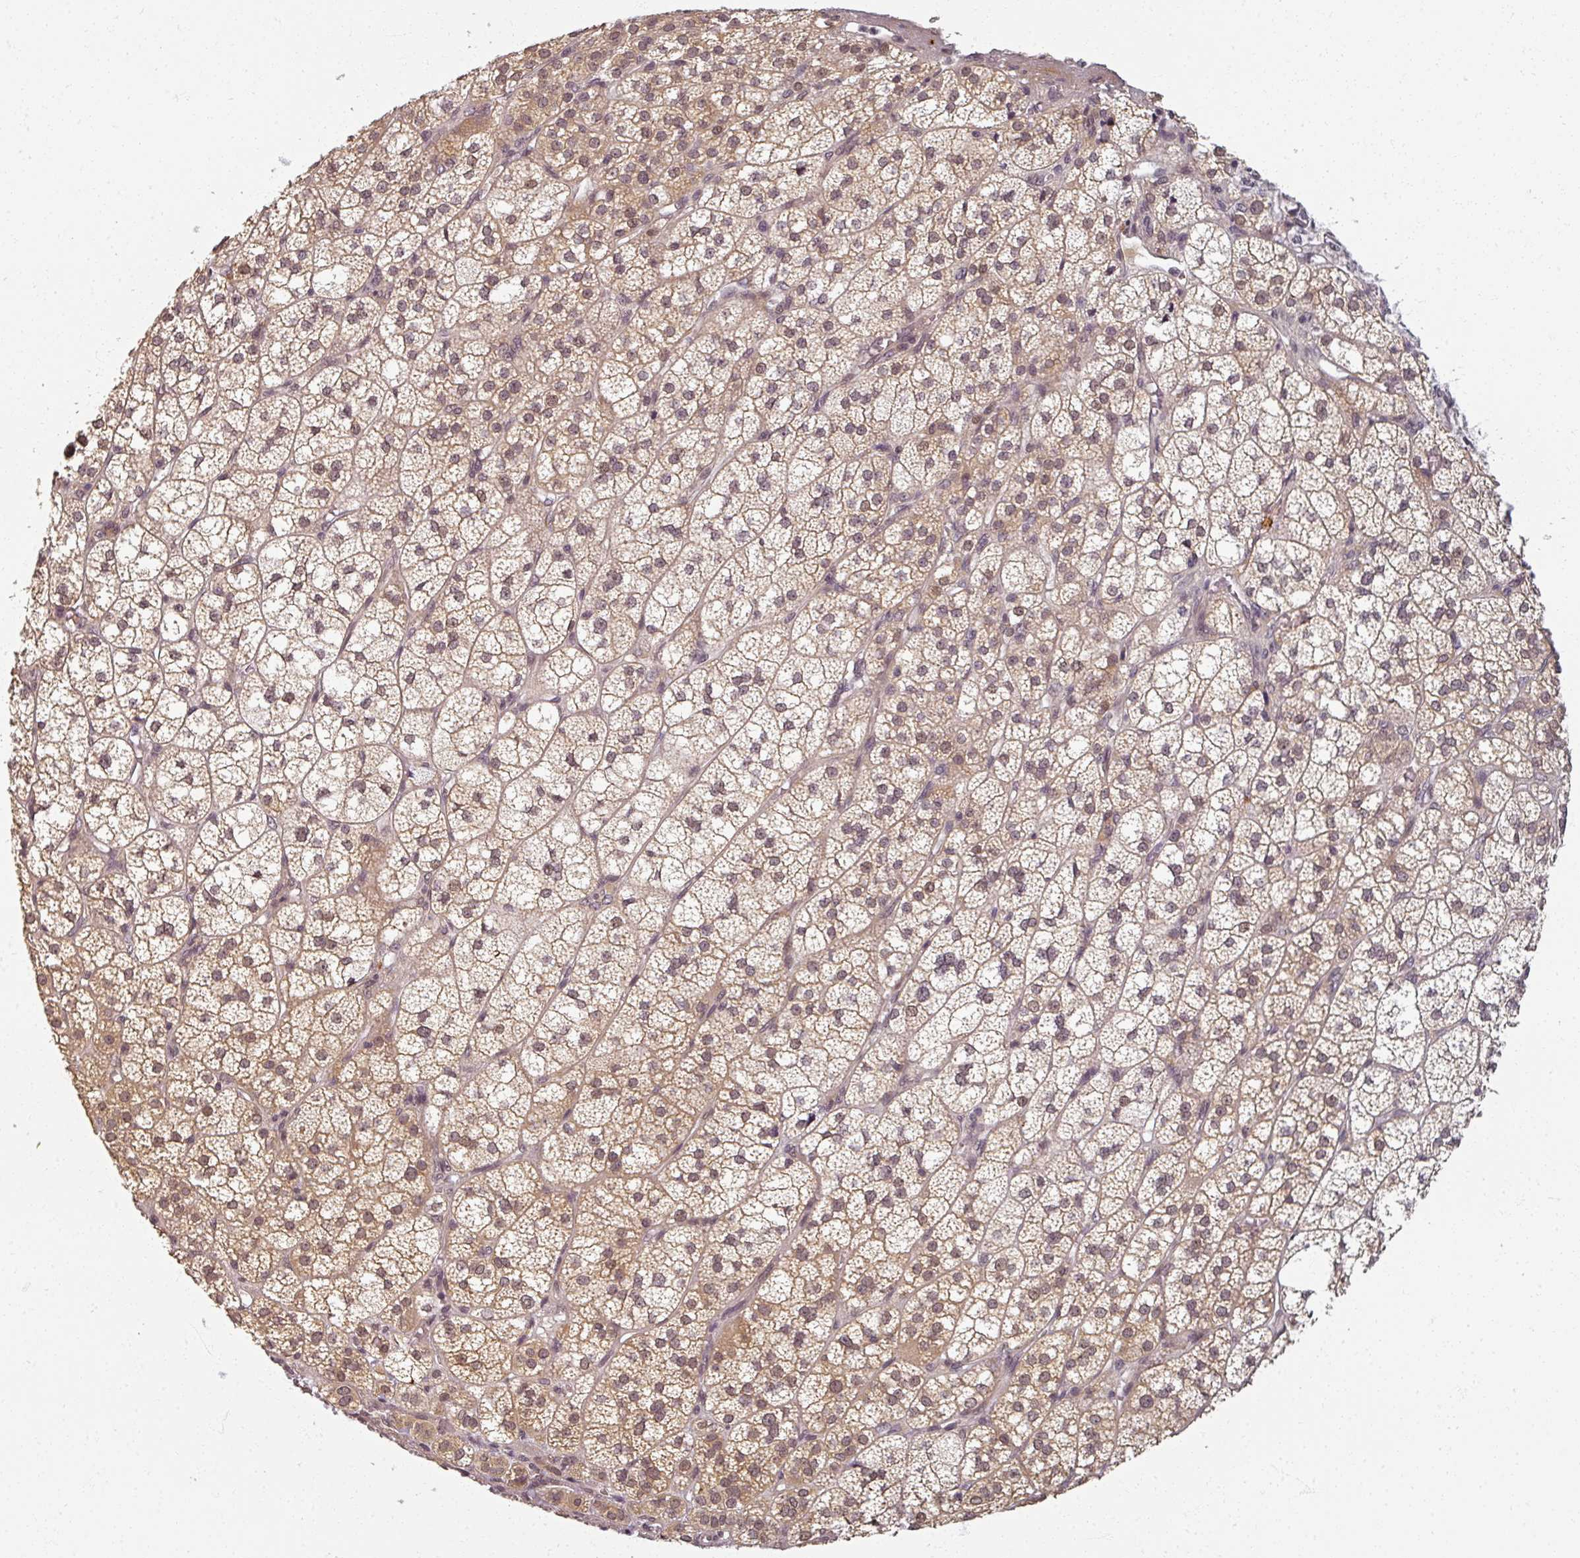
{"staining": {"intensity": "moderate", "quantity": ">75%", "location": "cytoplasmic/membranous,nuclear"}, "tissue": "adrenal gland", "cell_type": "Glandular cells", "image_type": "normal", "snomed": [{"axis": "morphology", "description": "Normal tissue, NOS"}, {"axis": "topography", "description": "Adrenal gland"}], "caption": "Normal adrenal gland demonstrates moderate cytoplasmic/membranous,nuclear staining in about >75% of glandular cells (DAB (3,3'-diaminobenzidine) IHC, brown staining for protein, blue staining for nuclei)..", "gene": "POLR2G", "patient": {"sex": "female", "age": 60}}